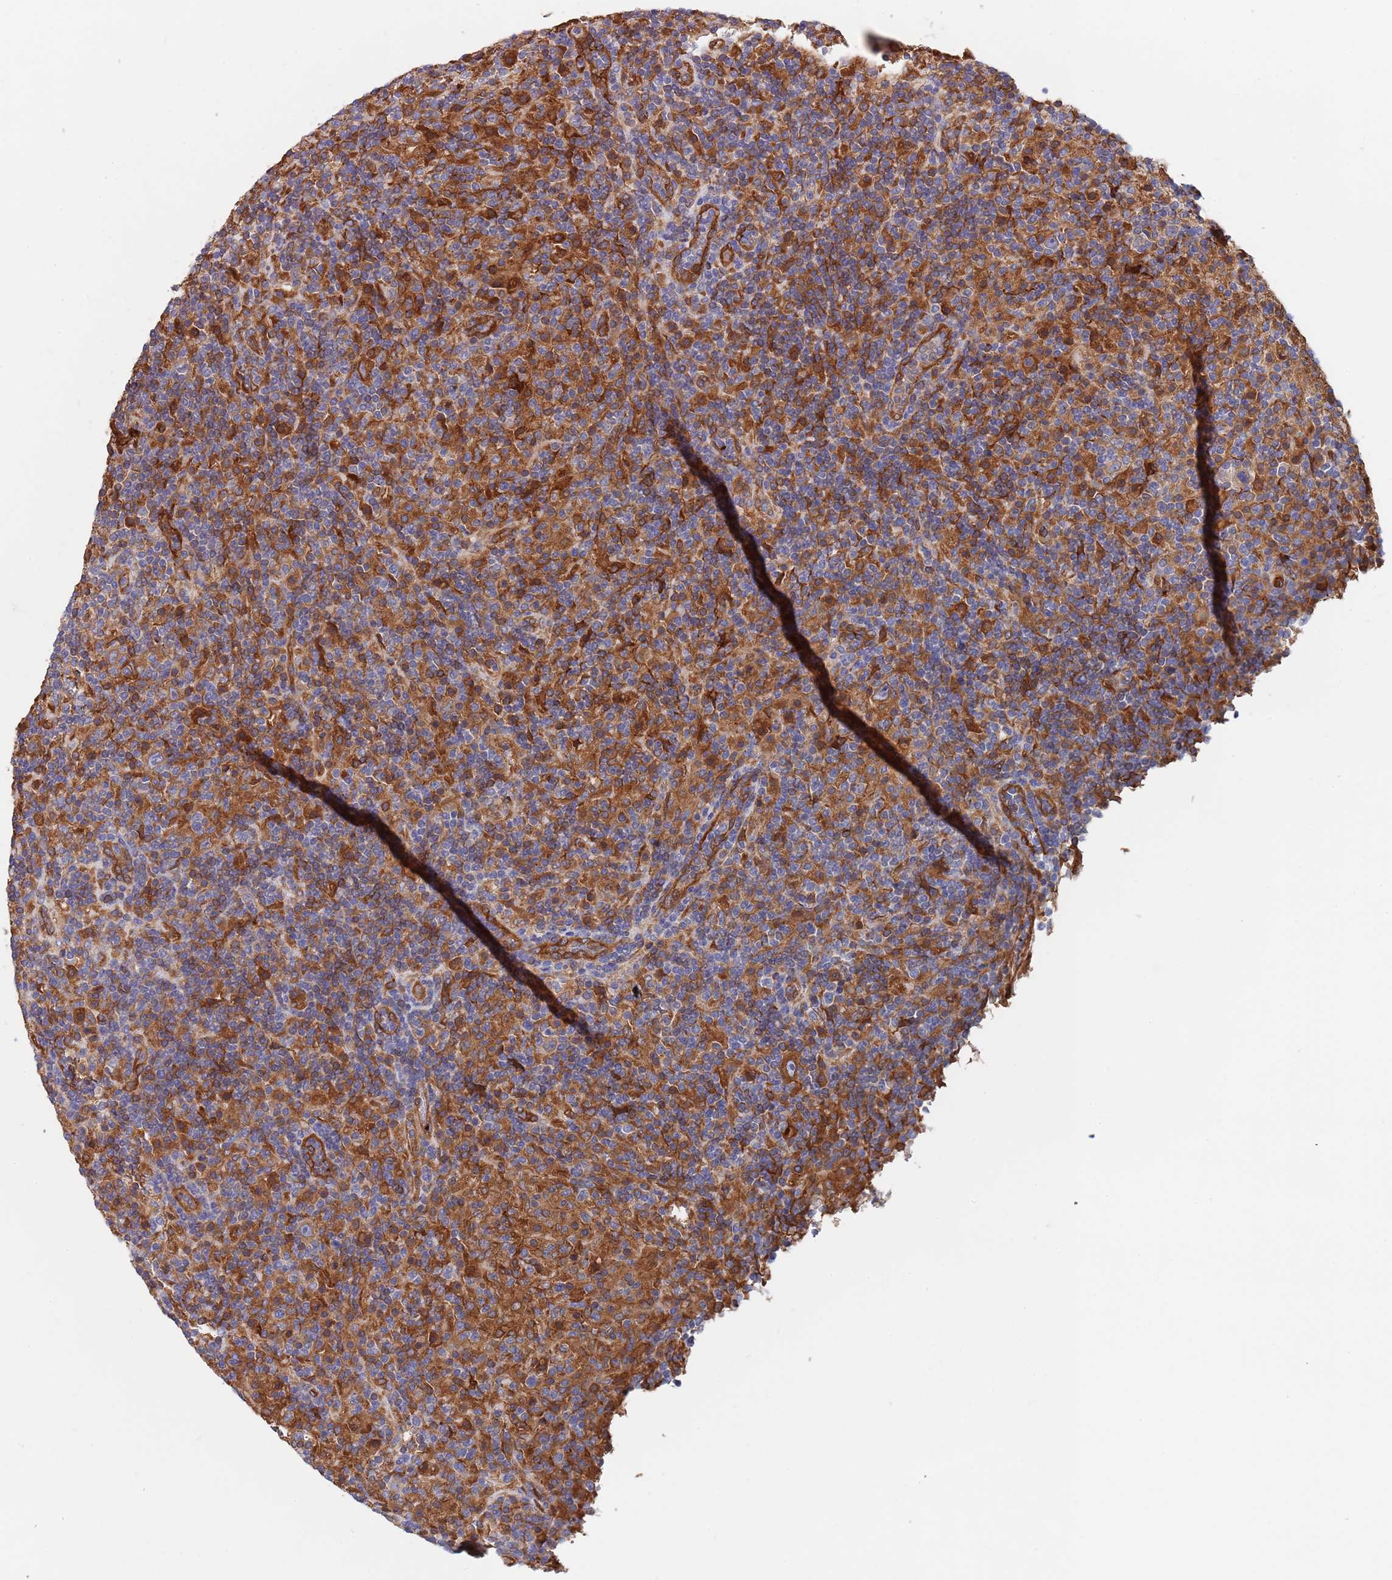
{"staining": {"intensity": "strong", "quantity": ">75%", "location": "cytoplasmic/membranous"}, "tissue": "lymphoma", "cell_type": "Tumor cells", "image_type": "cancer", "snomed": [{"axis": "morphology", "description": "Hodgkin's disease, NOS"}, {"axis": "topography", "description": "Lymph node"}], "caption": "Immunohistochemical staining of lymphoma shows strong cytoplasmic/membranous protein positivity in about >75% of tumor cells. (Brightfield microscopy of DAB IHC at high magnification).", "gene": "DCUN1D3", "patient": {"sex": "male", "age": 70}}